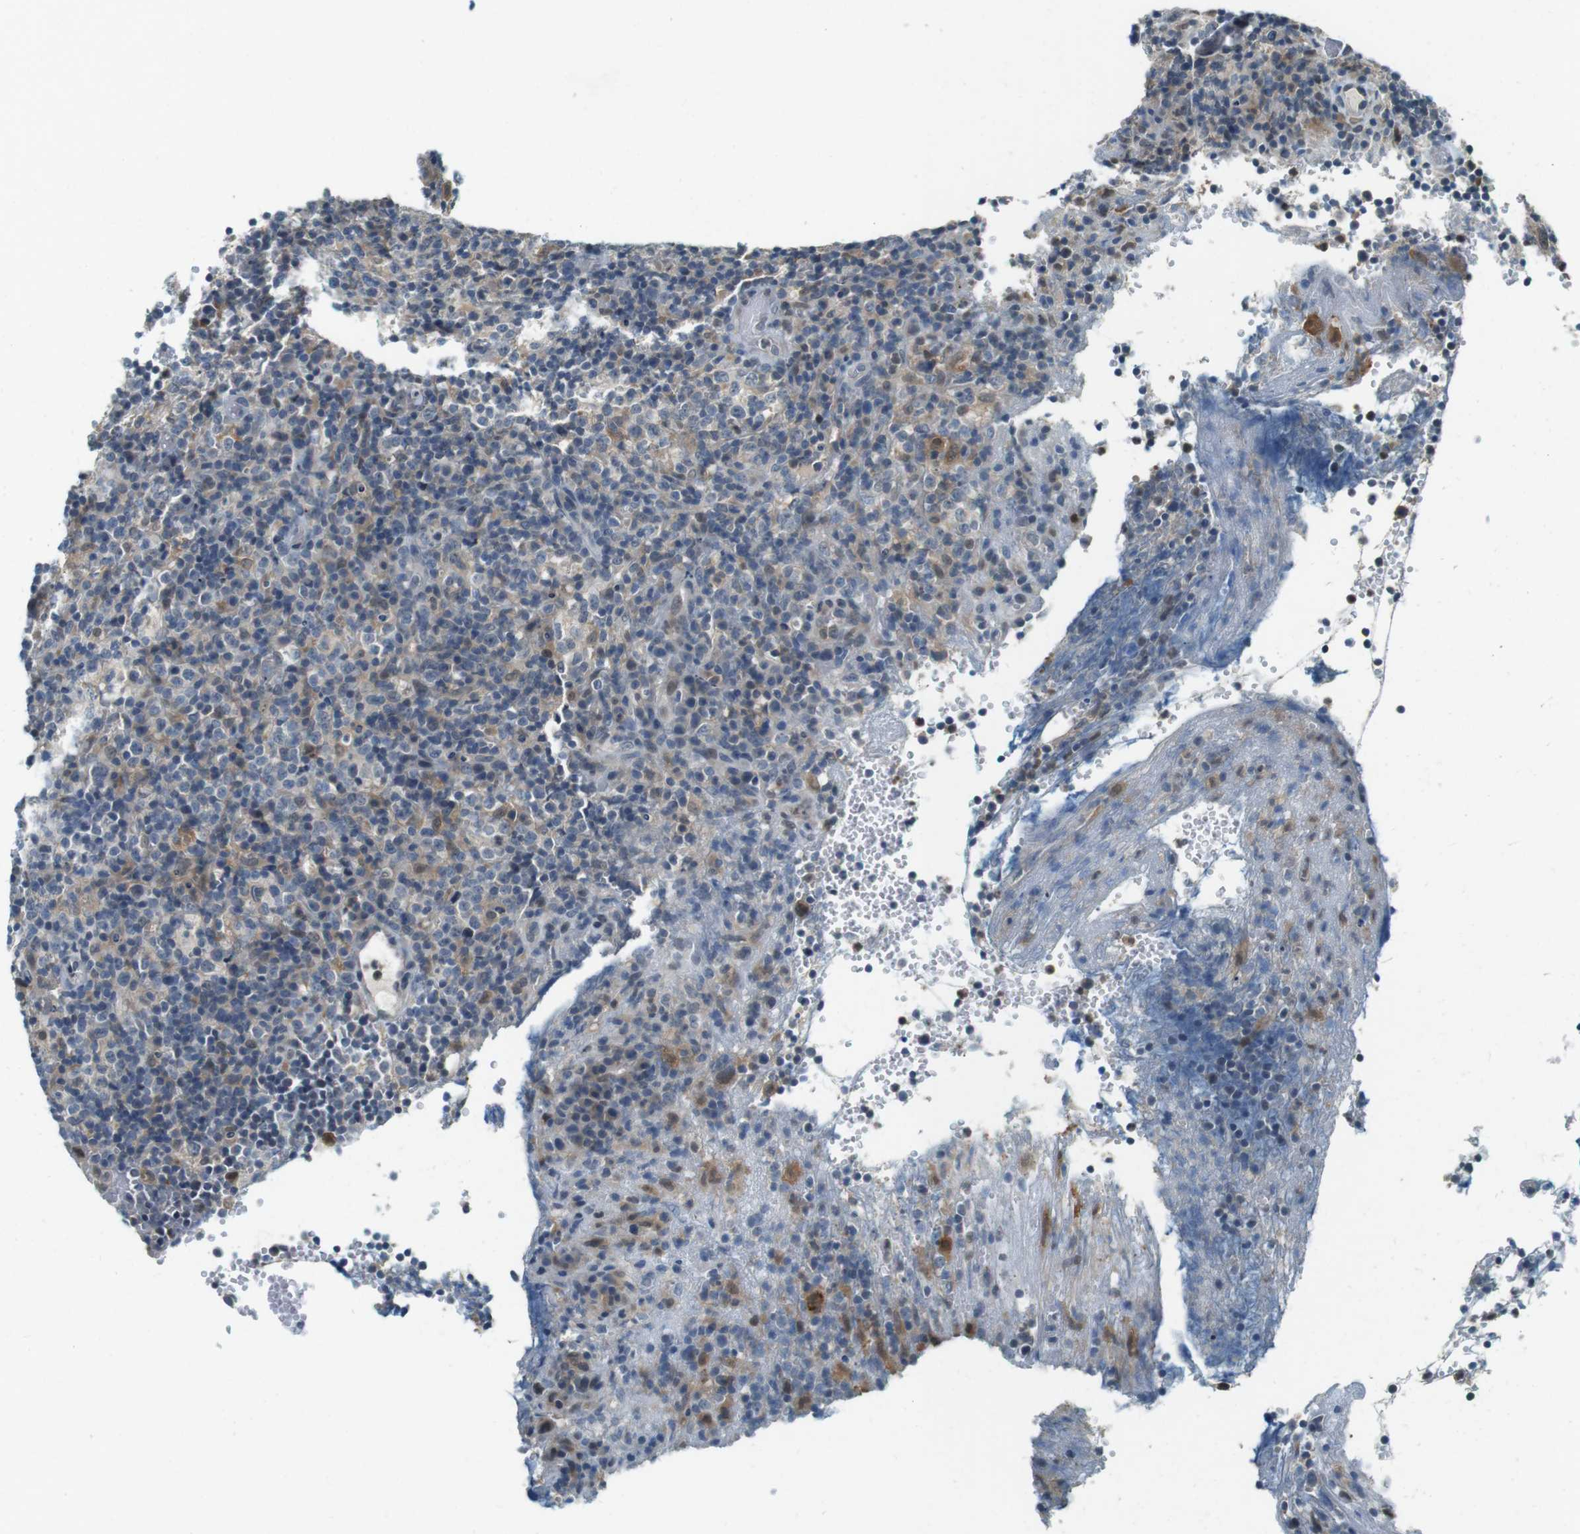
{"staining": {"intensity": "weak", "quantity": "<25%", "location": "cytoplasmic/membranous"}, "tissue": "lymphoma", "cell_type": "Tumor cells", "image_type": "cancer", "snomed": [{"axis": "morphology", "description": "Malignant lymphoma, non-Hodgkin's type, High grade"}, {"axis": "topography", "description": "Lymph node"}], "caption": "Immunohistochemistry histopathology image of lymphoma stained for a protein (brown), which demonstrates no staining in tumor cells. The staining was performed using DAB to visualize the protein expression in brown, while the nuclei were stained in blue with hematoxylin (Magnification: 20x).", "gene": "CDK14", "patient": {"sex": "female", "age": 76}}